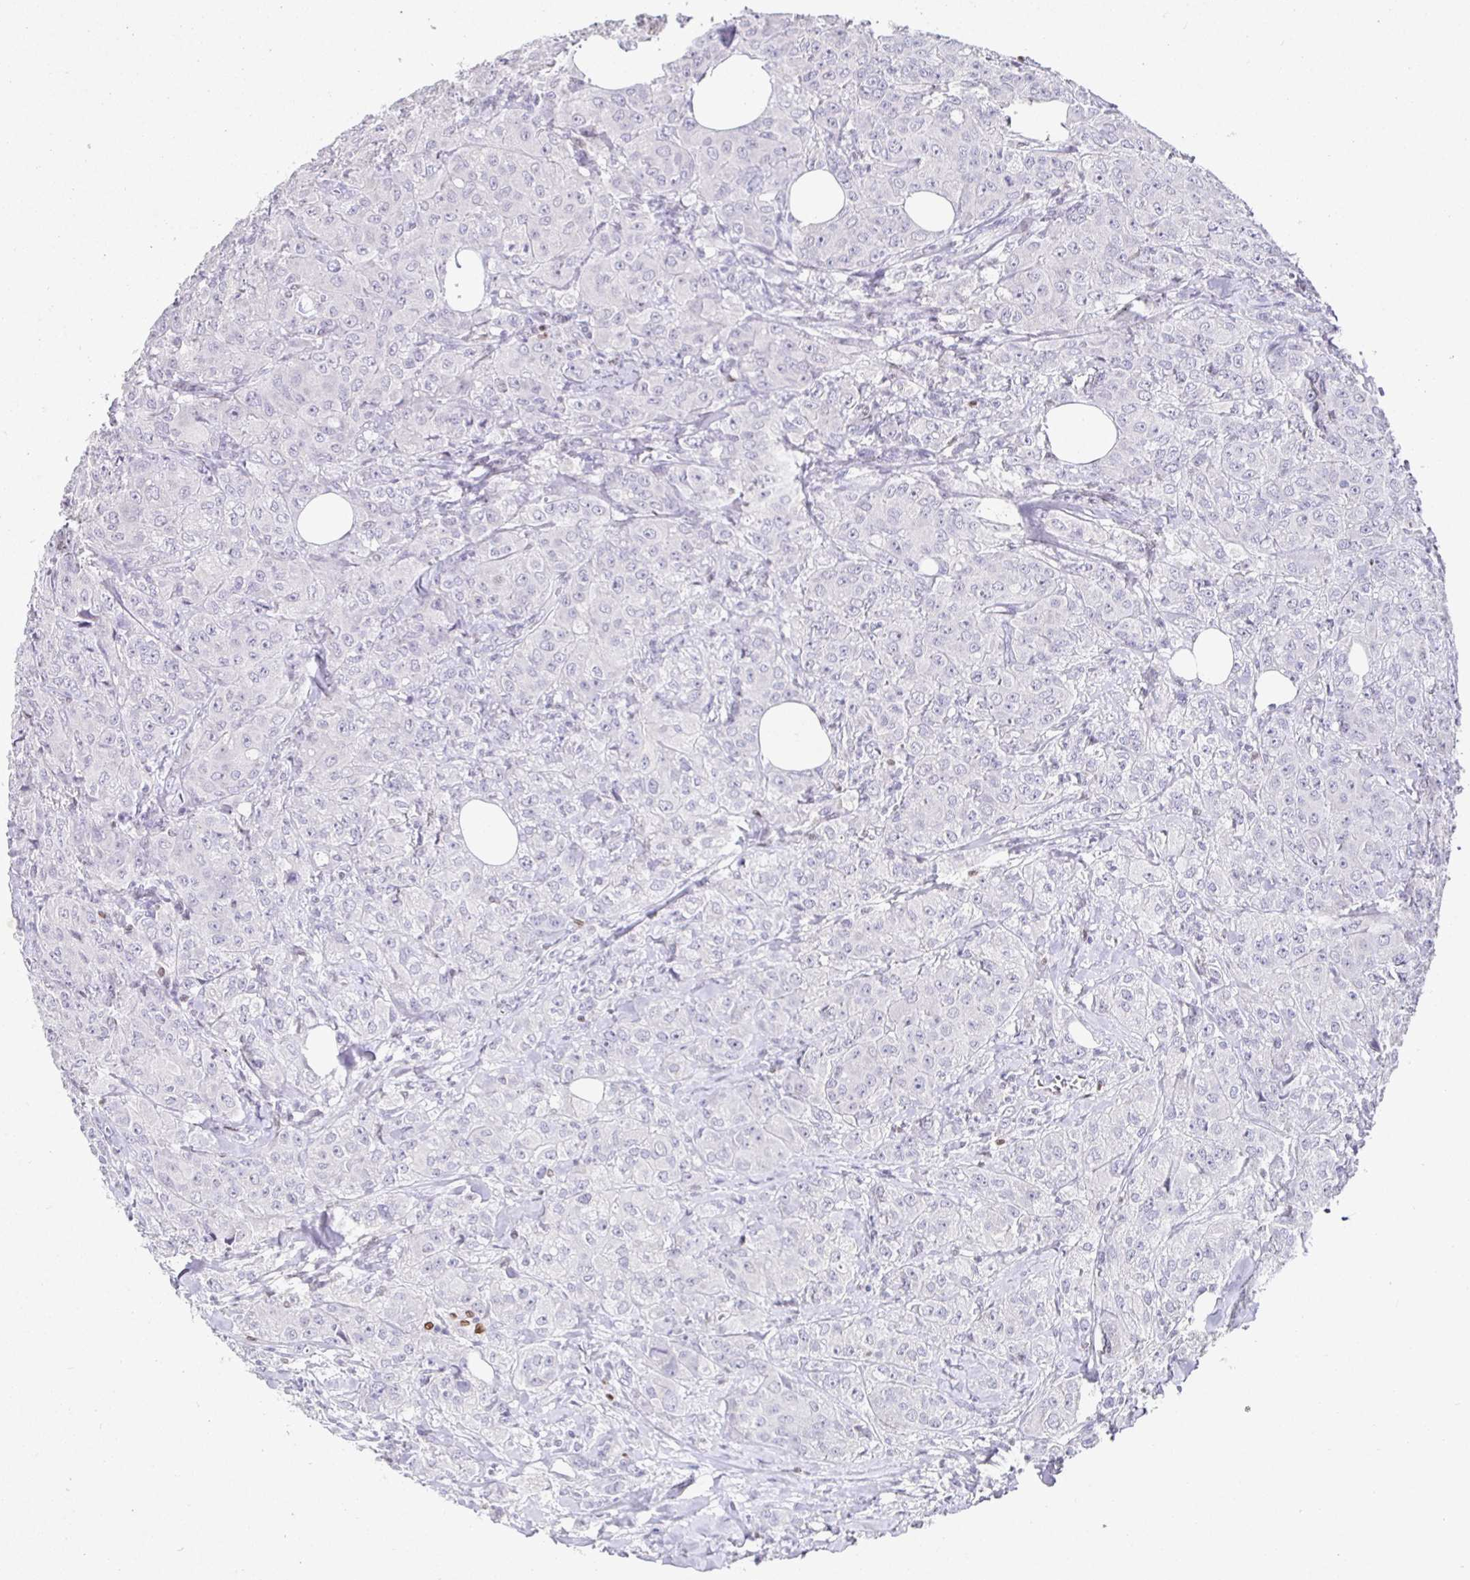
{"staining": {"intensity": "negative", "quantity": "none", "location": "none"}, "tissue": "breast cancer", "cell_type": "Tumor cells", "image_type": "cancer", "snomed": [{"axis": "morphology", "description": "Normal tissue, NOS"}, {"axis": "morphology", "description": "Duct carcinoma"}, {"axis": "topography", "description": "Breast"}], "caption": "Tumor cells show no significant staining in infiltrating ductal carcinoma (breast).", "gene": "SATB1", "patient": {"sex": "female", "age": 43}}